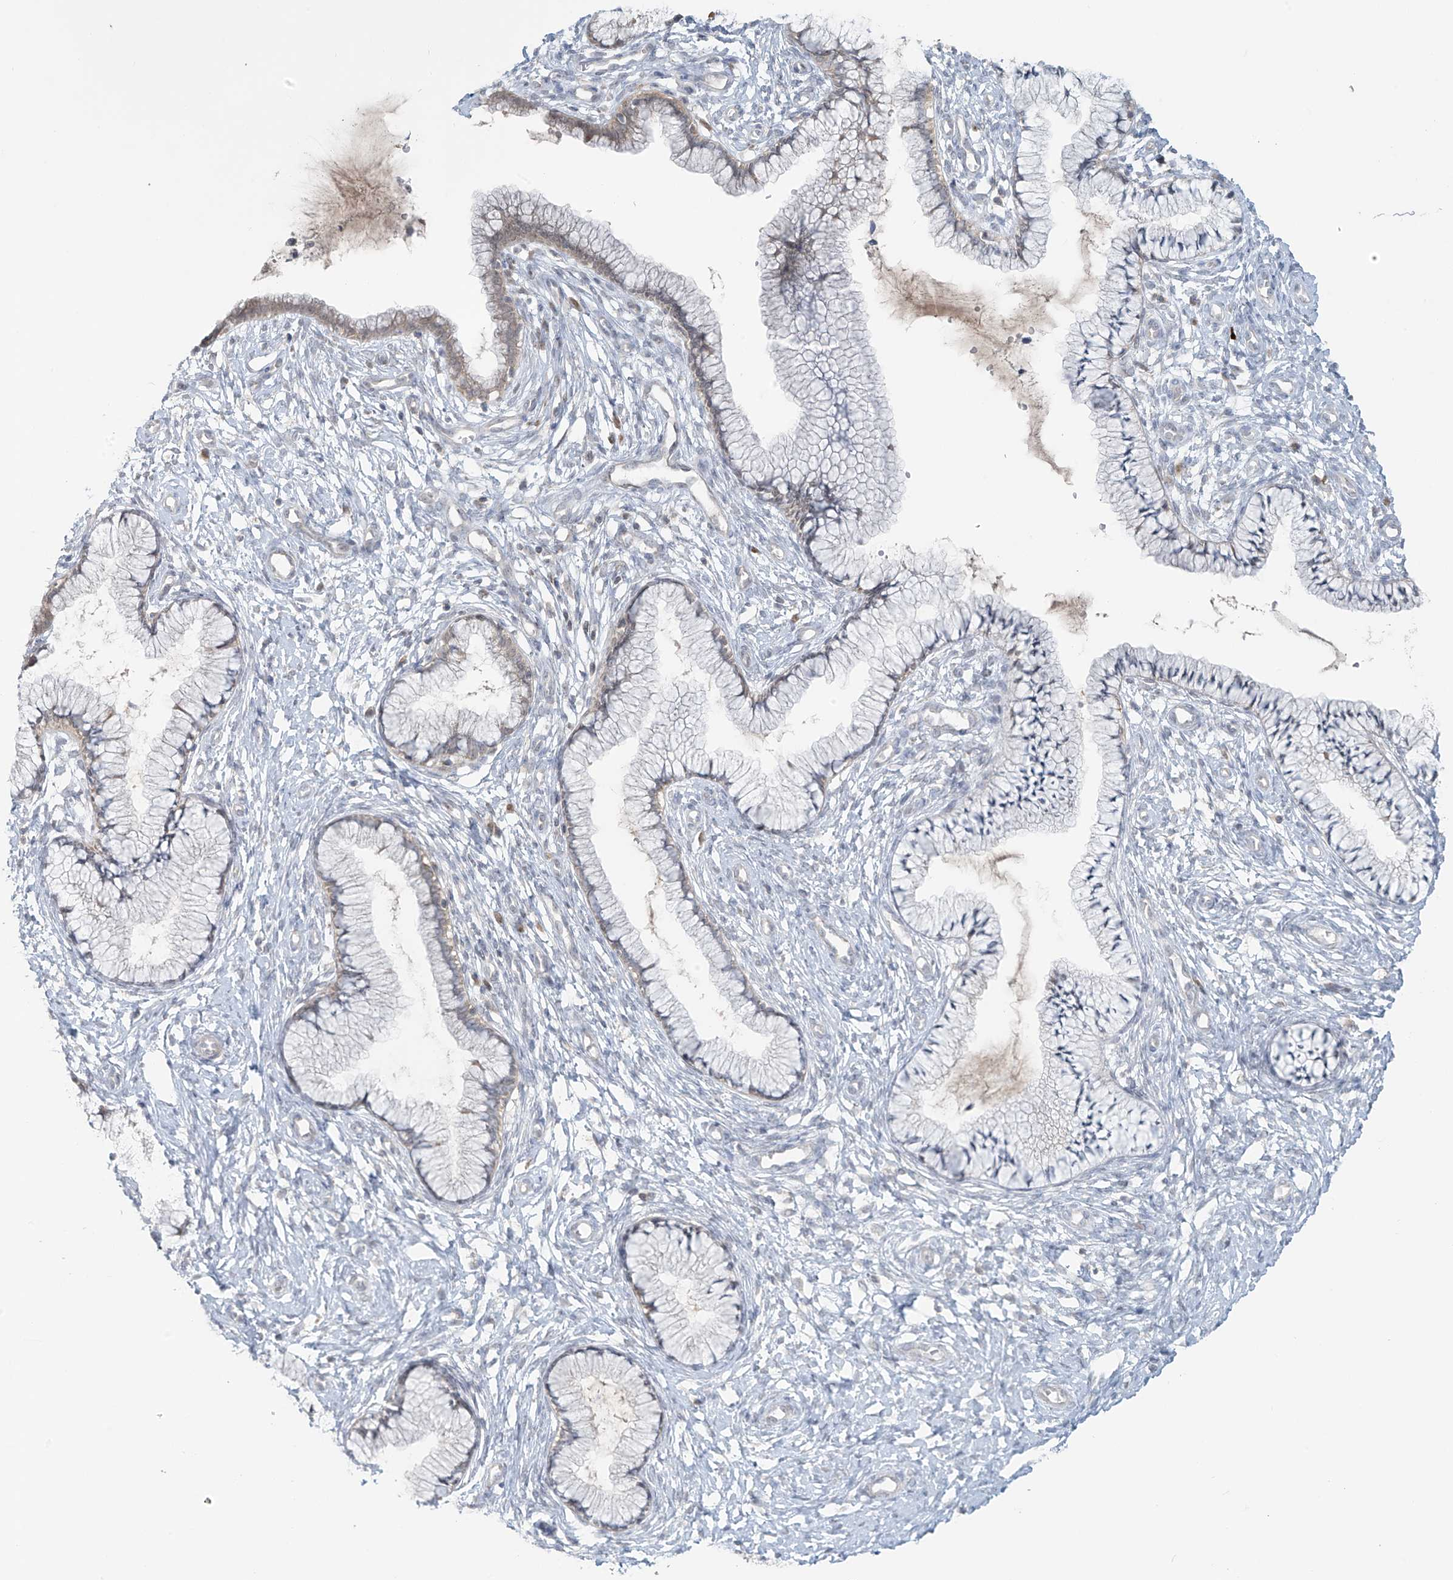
{"staining": {"intensity": "negative", "quantity": "none", "location": "none"}, "tissue": "cervix", "cell_type": "Glandular cells", "image_type": "normal", "snomed": [{"axis": "morphology", "description": "Normal tissue, NOS"}, {"axis": "topography", "description": "Cervix"}], "caption": "Immunohistochemistry (IHC) image of normal cervix stained for a protein (brown), which displays no staining in glandular cells. (Stains: DAB IHC with hematoxylin counter stain, Microscopy: brightfield microscopy at high magnification).", "gene": "HDDC2", "patient": {"sex": "female", "age": 36}}